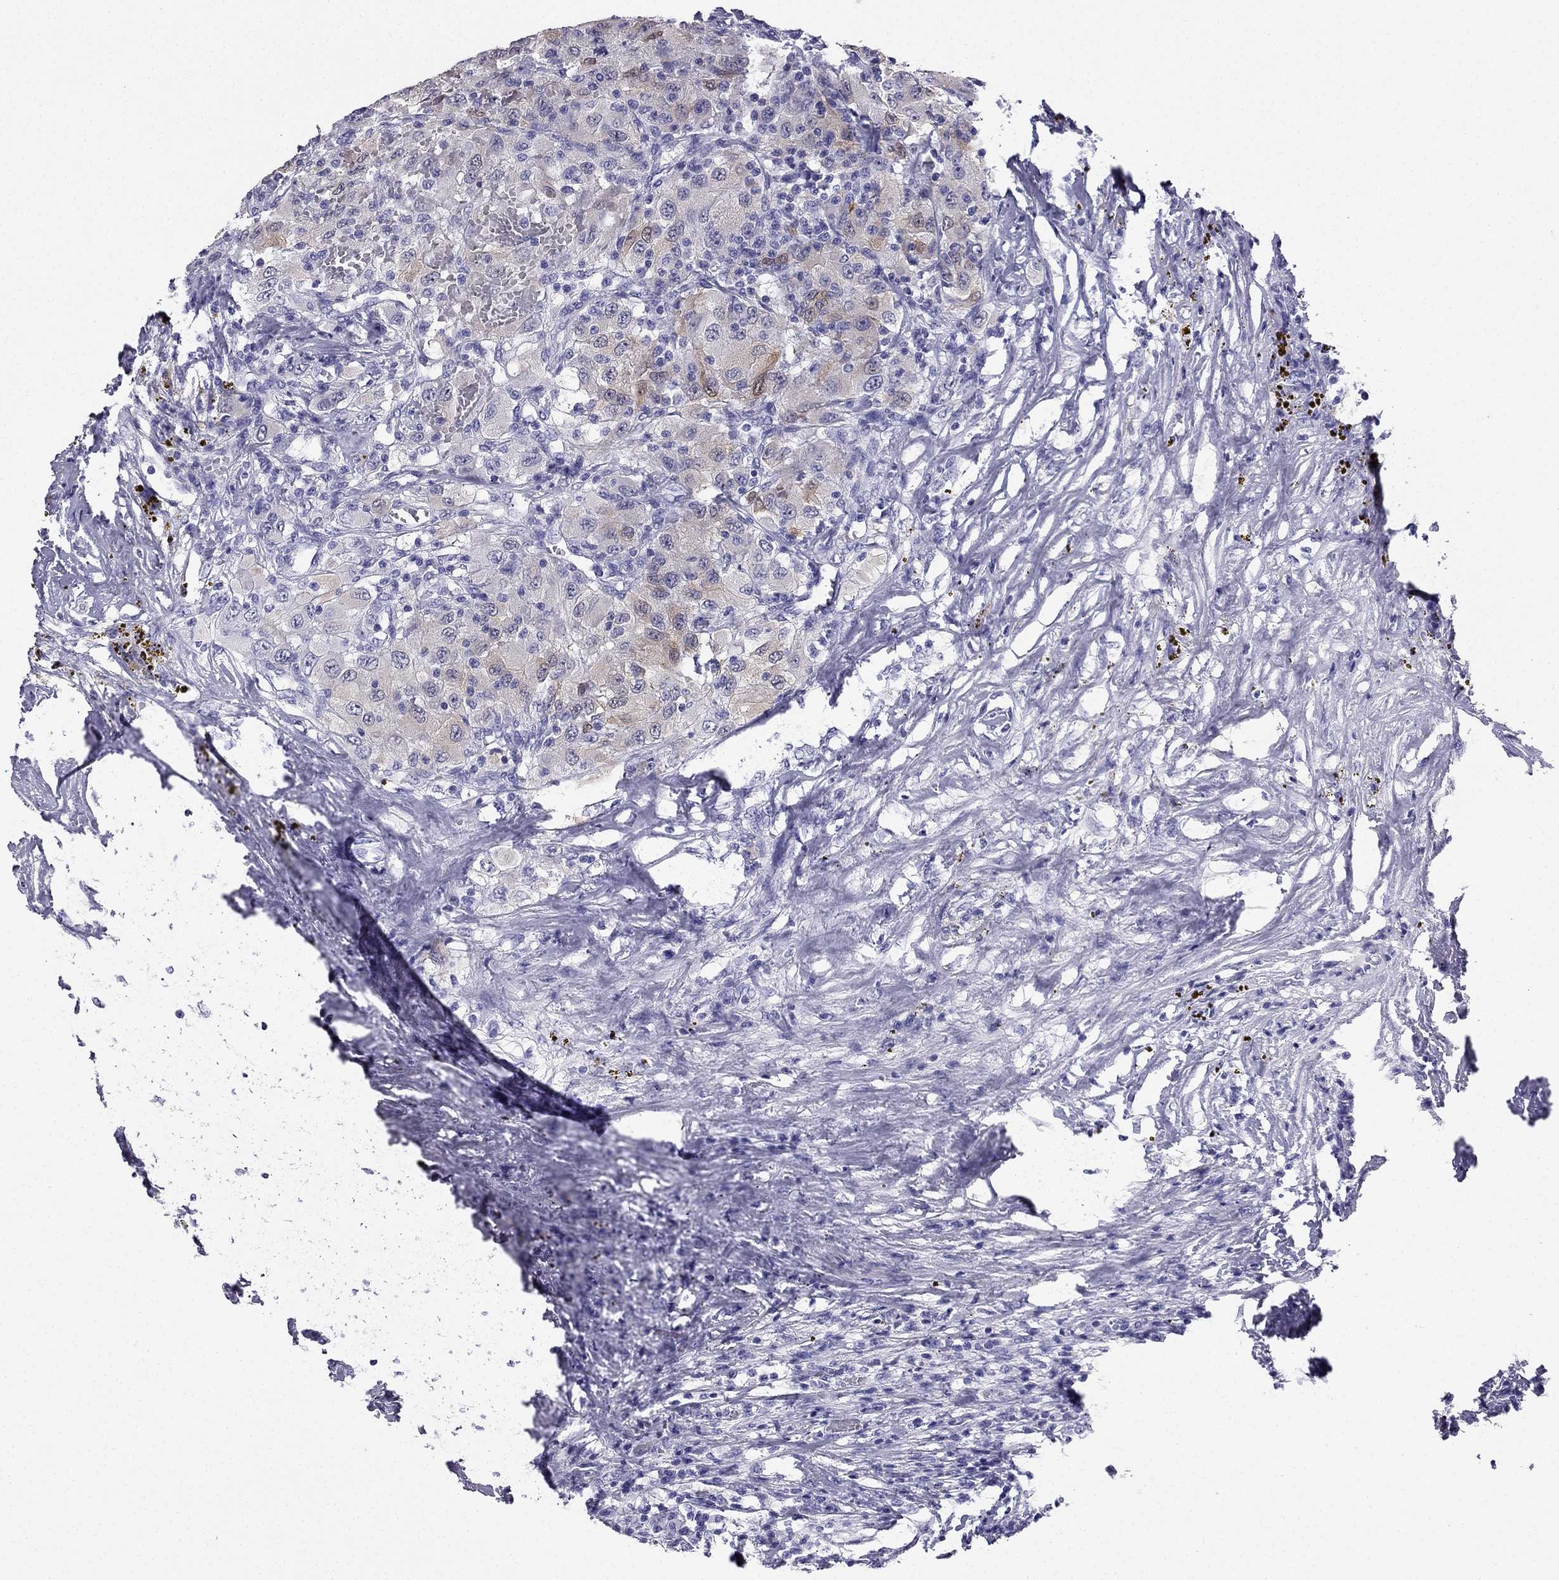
{"staining": {"intensity": "weak", "quantity": "<25%", "location": "cytoplasmic/membranous"}, "tissue": "renal cancer", "cell_type": "Tumor cells", "image_type": "cancer", "snomed": [{"axis": "morphology", "description": "Adenocarcinoma, NOS"}, {"axis": "topography", "description": "Kidney"}], "caption": "A micrograph of human renal adenocarcinoma is negative for staining in tumor cells.", "gene": "SLC18A2", "patient": {"sex": "female", "age": 67}}